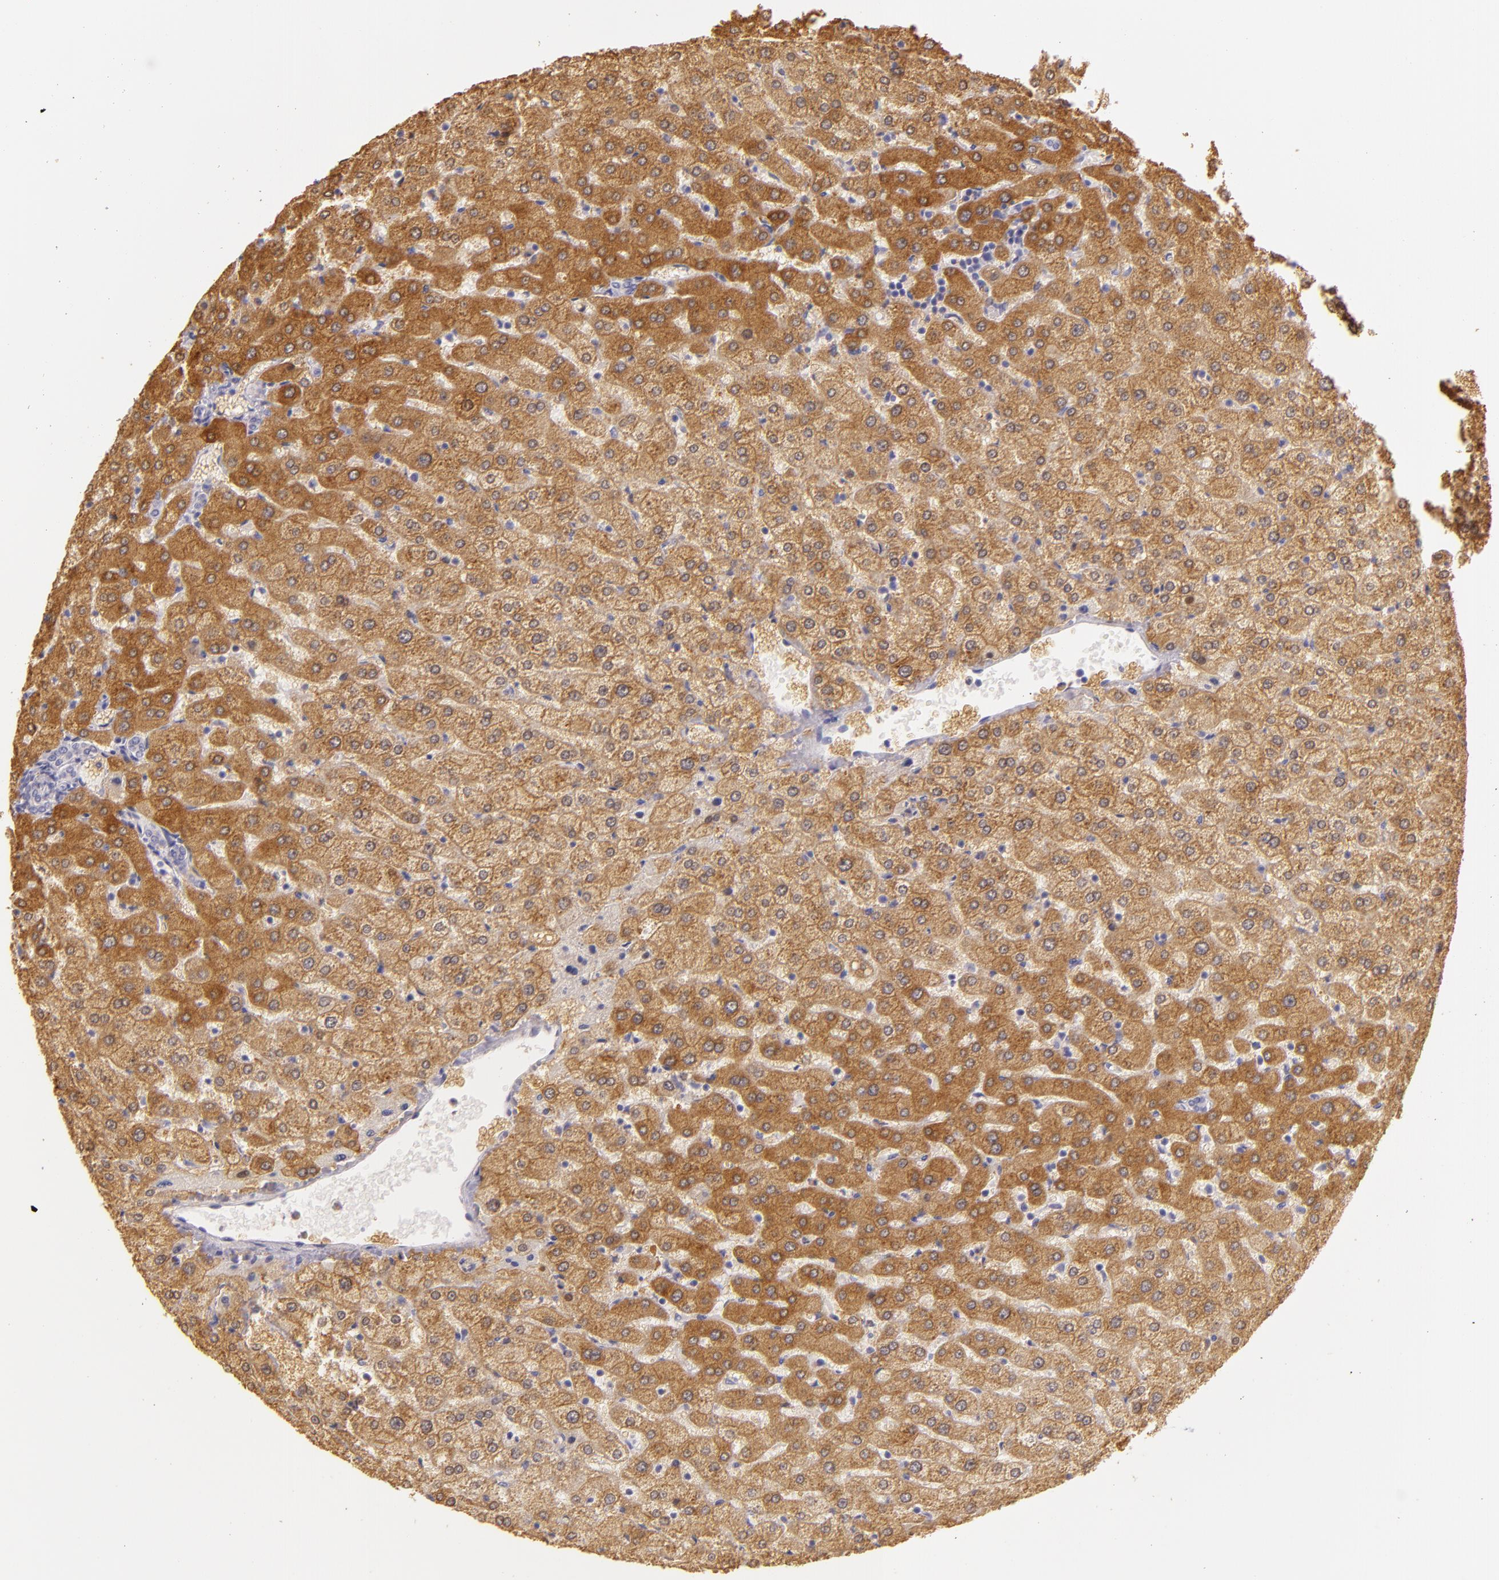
{"staining": {"intensity": "negative", "quantity": "none", "location": "none"}, "tissue": "liver", "cell_type": "Cholangiocytes", "image_type": "normal", "snomed": [{"axis": "morphology", "description": "Normal tissue, NOS"}, {"axis": "morphology", "description": "Fibrosis, NOS"}, {"axis": "topography", "description": "Liver"}], "caption": "Immunohistochemistry of benign liver demonstrates no staining in cholangiocytes.", "gene": "CBS", "patient": {"sex": "female", "age": 29}}